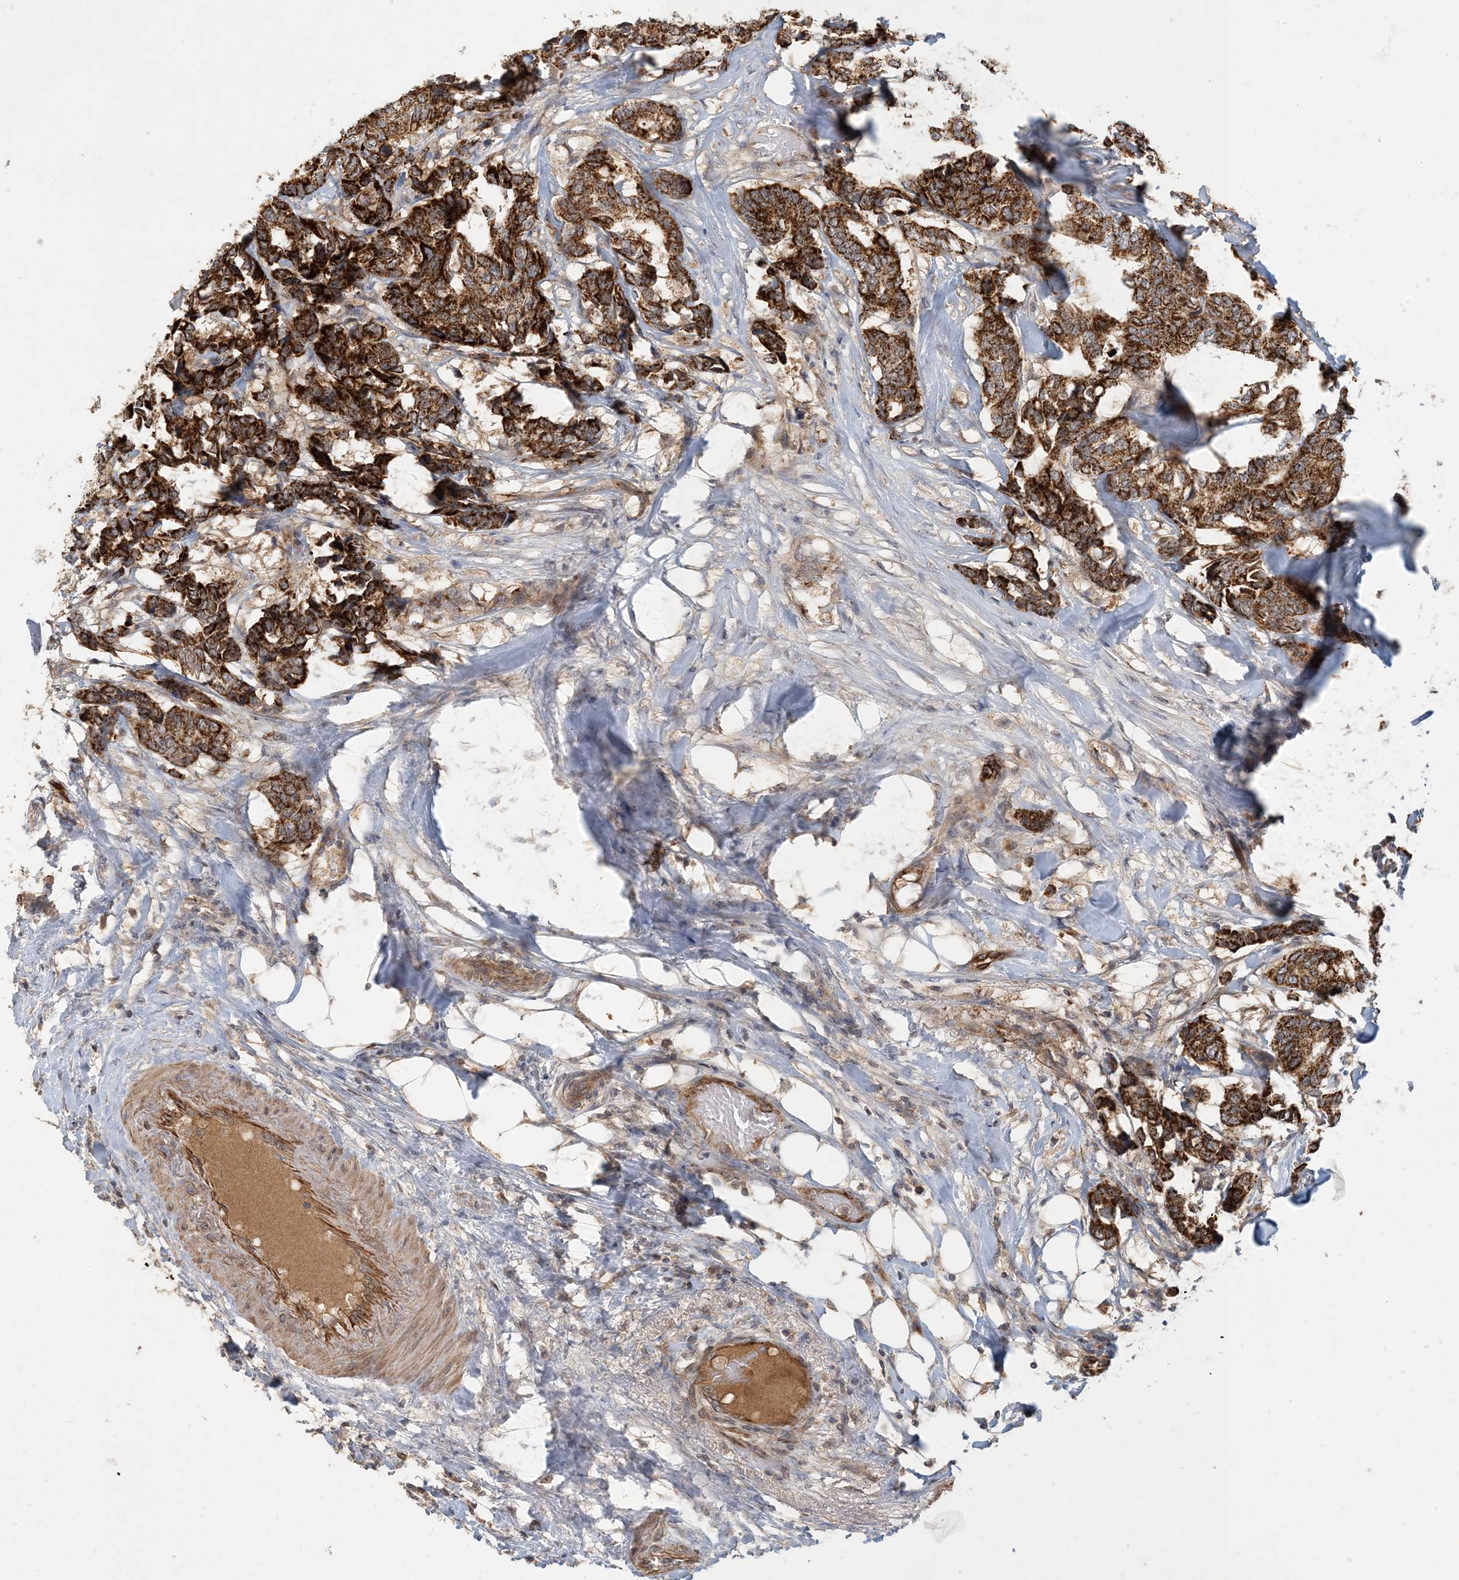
{"staining": {"intensity": "strong", "quantity": ">75%", "location": "cytoplasmic/membranous"}, "tissue": "breast cancer", "cell_type": "Tumor cells", "image_type": "cancer", "snomed": [{"axis": "morphology", "description": "Duct carcinoma"}, {"axis": "topography", "description": "Breast"}], "caption": "The immunohistochemical stain highlights strong cytoplasmic/membranous expression in tumor cells of breast cancer tissue.", "gene": "ZBTB3", "patient": {"sex": "female", "age": 87}}